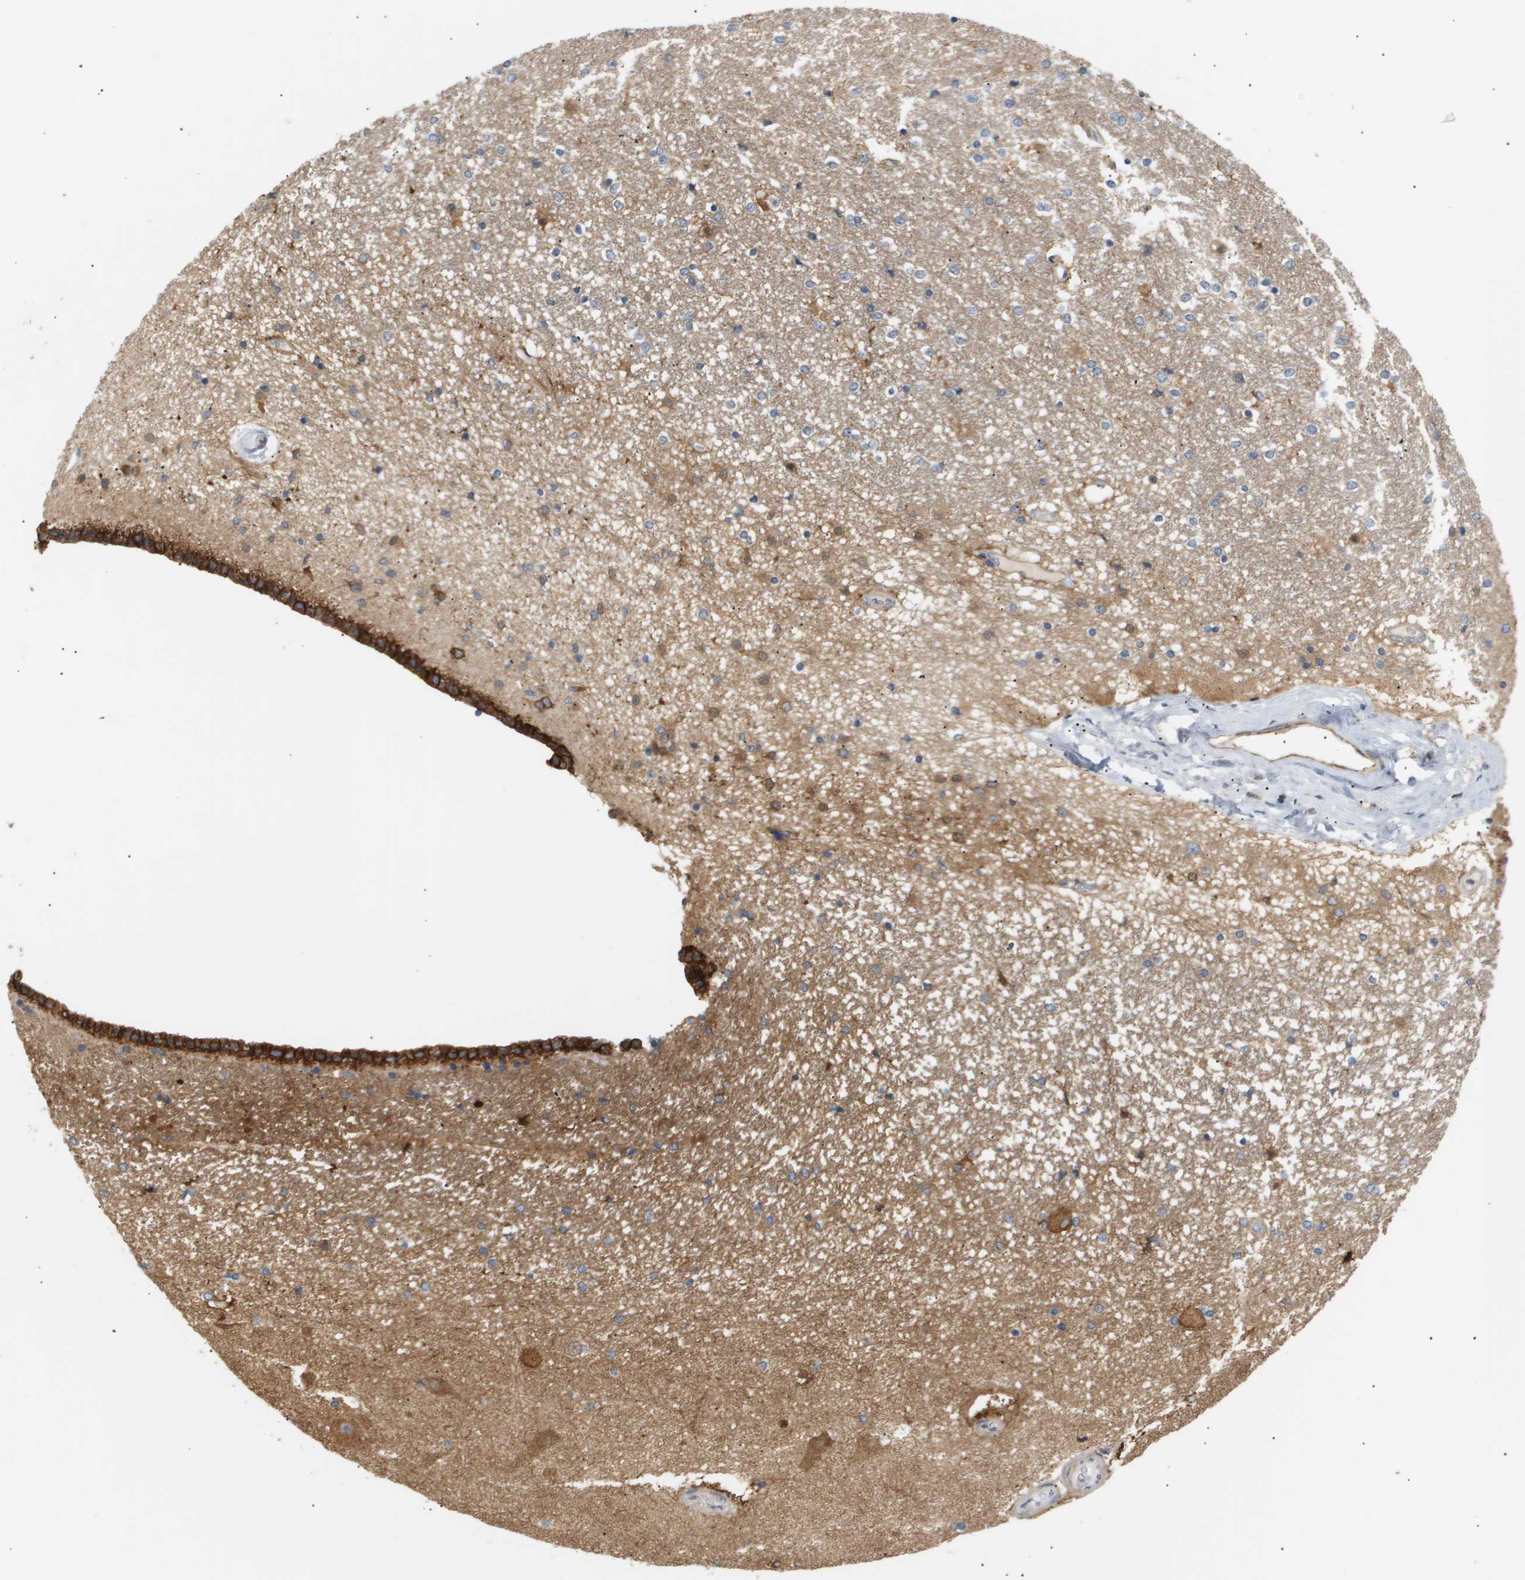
{"staining": {"intensity": "strong", "quantity": "25%-75%", "location": "cytoplasmic/membranous"}, "tissue": "hippocampus", "cell_type": "Glial cells", "image_type": "normal", "snomed": [{"axis": "morphology", "description": "Normal tissue, NOS"}, {"axis": "topography", "description": "Hippocampus"}], "caption": "Hippocampus was stained to show a protein in brown. There is high levels of strong cytoplasmic/membranous positivity in approximately 25%-75% of glial cells. (brown staining indicates protein expression, while blue staining denotes nuclei).", "gene": "CORO2B", "patient": {"sex": "female", "age": 54}}